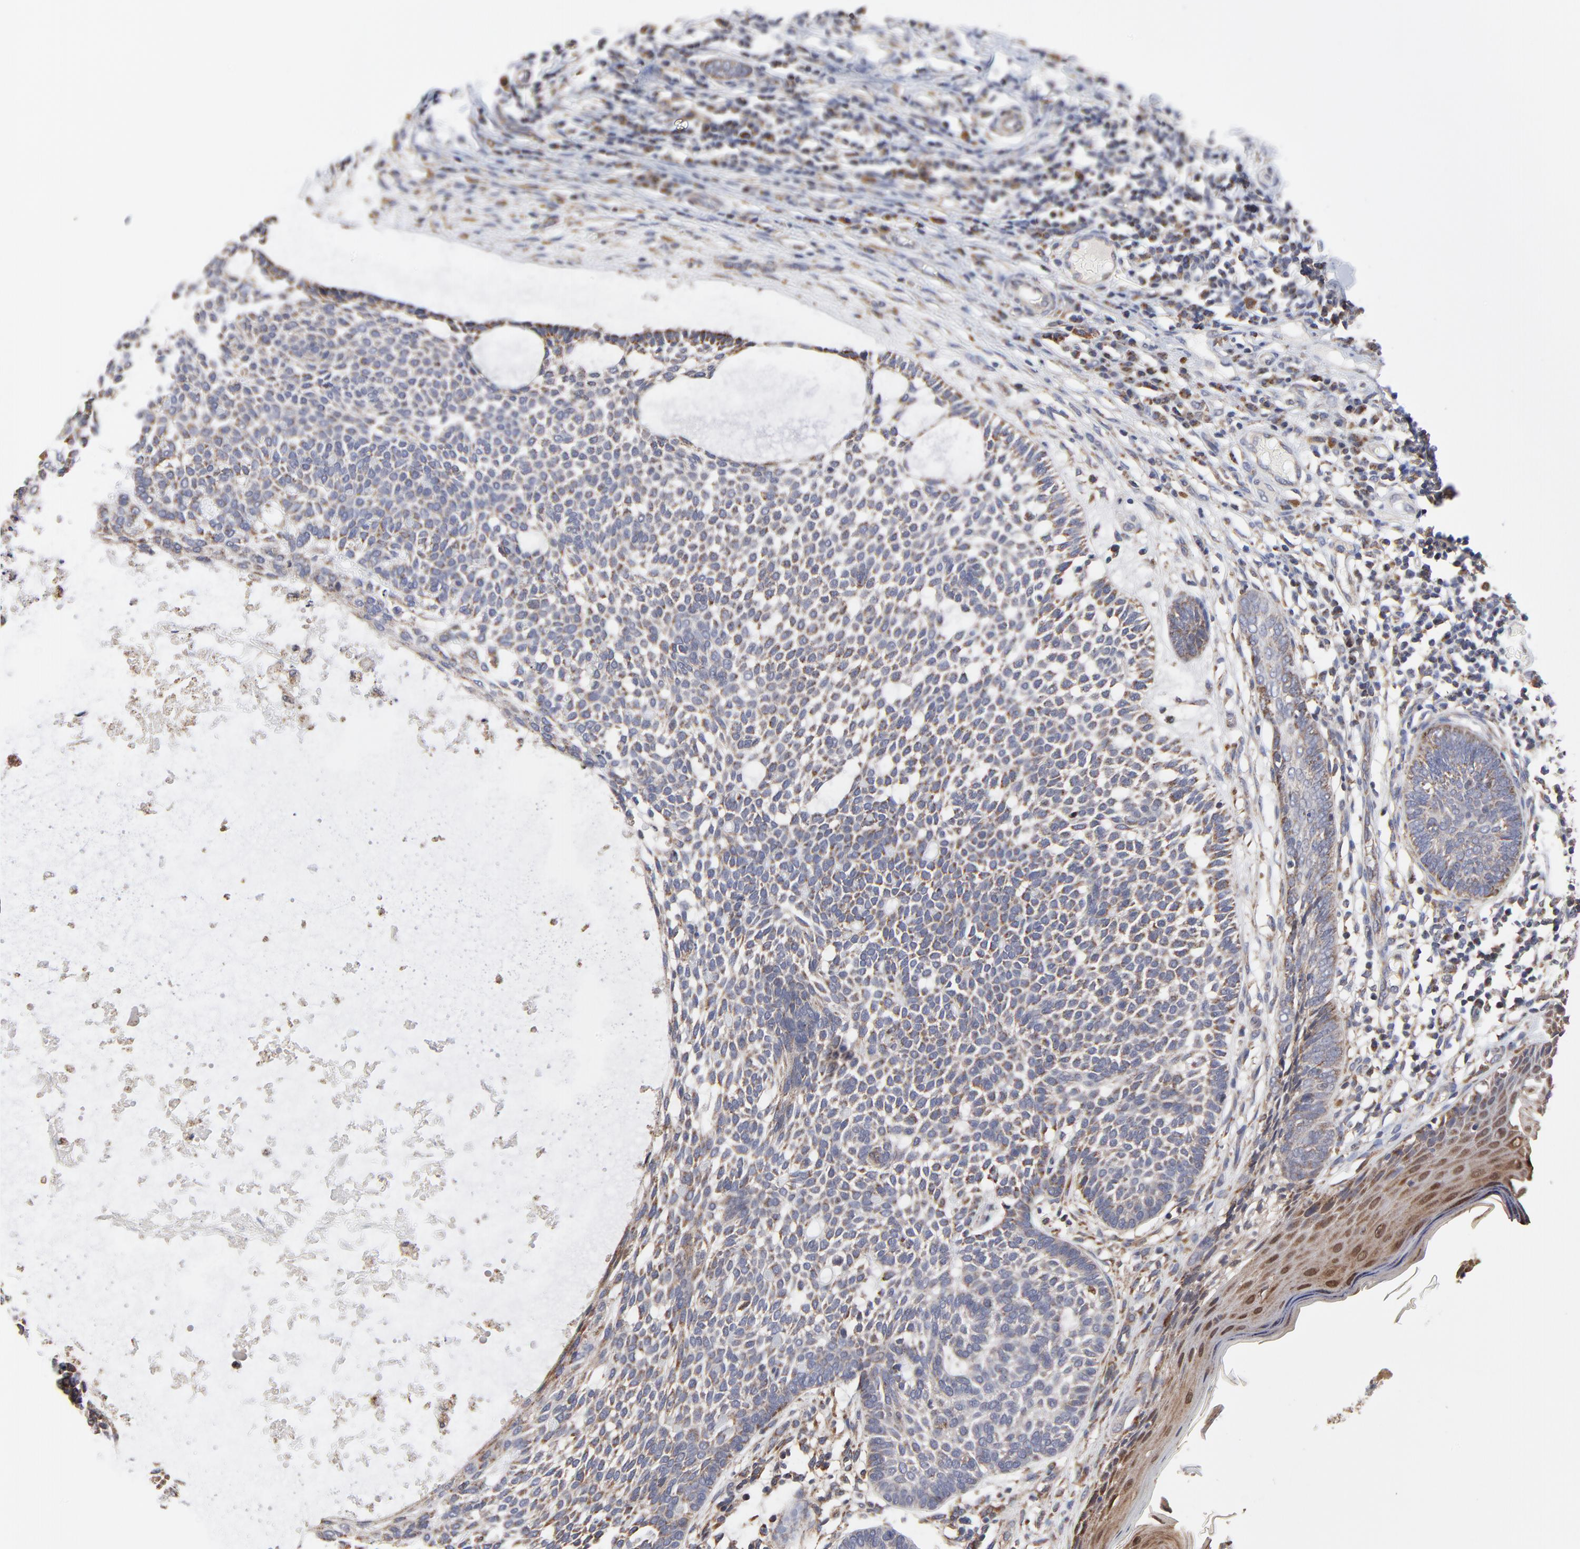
{"staining": {"intensity": "negative", "quantity": "none", "location": "none"}, "tissue": "skin cancer", "cell_type": "Tumor cells", "image_type": "cancer", "snomed": [{"axis": "morphology", "description": "Basal cell carcinoma"}, {"axis": "topography", "description": "Skin"}], "caption": "This is a histopathology image of immunohistochemistry staining of skin basal cell carcinoma, which shows no positivity in tumor cells.", "gene": "ZNF550", "patient": {"sex": "male", "age": 87}}